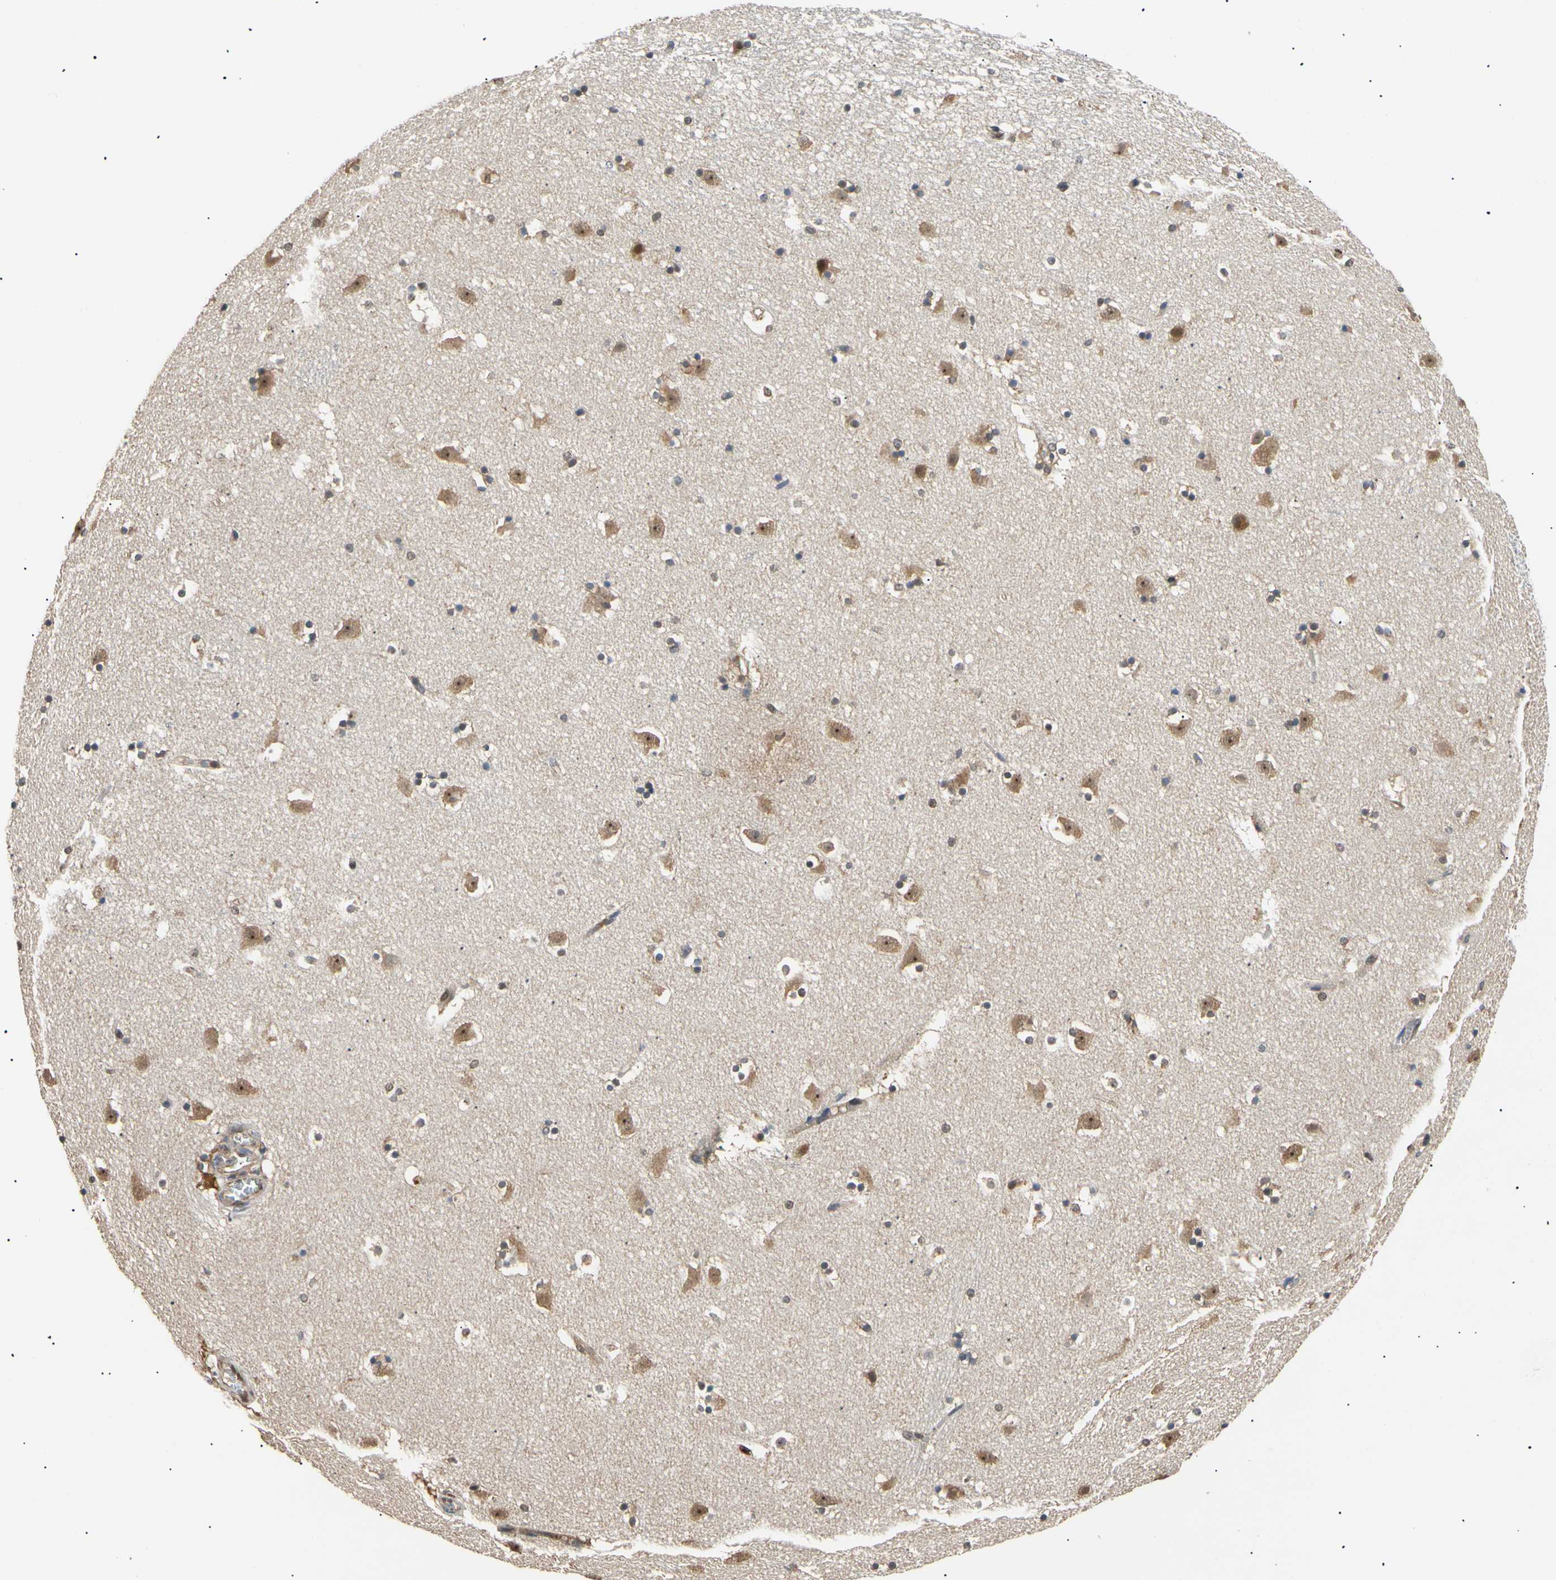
{"staining": {"intensity": "negative", "quantity": "none", "location": "none"}, "tissue": "caudate", "cell_type": "Glial cells", "image_type": "normal", "snomed": [{"axis": "morphology", "description": "Normal tissue, NOS"}, {"axis": "topography", "description": "Lateral ventricle wall"}], "caption": "Immunohistochemistry (IHC) of normal caudate exhibits no staining in glial cells.", "gene": "EIF1AX", "patient": {"sex": "male", "age": 45}}